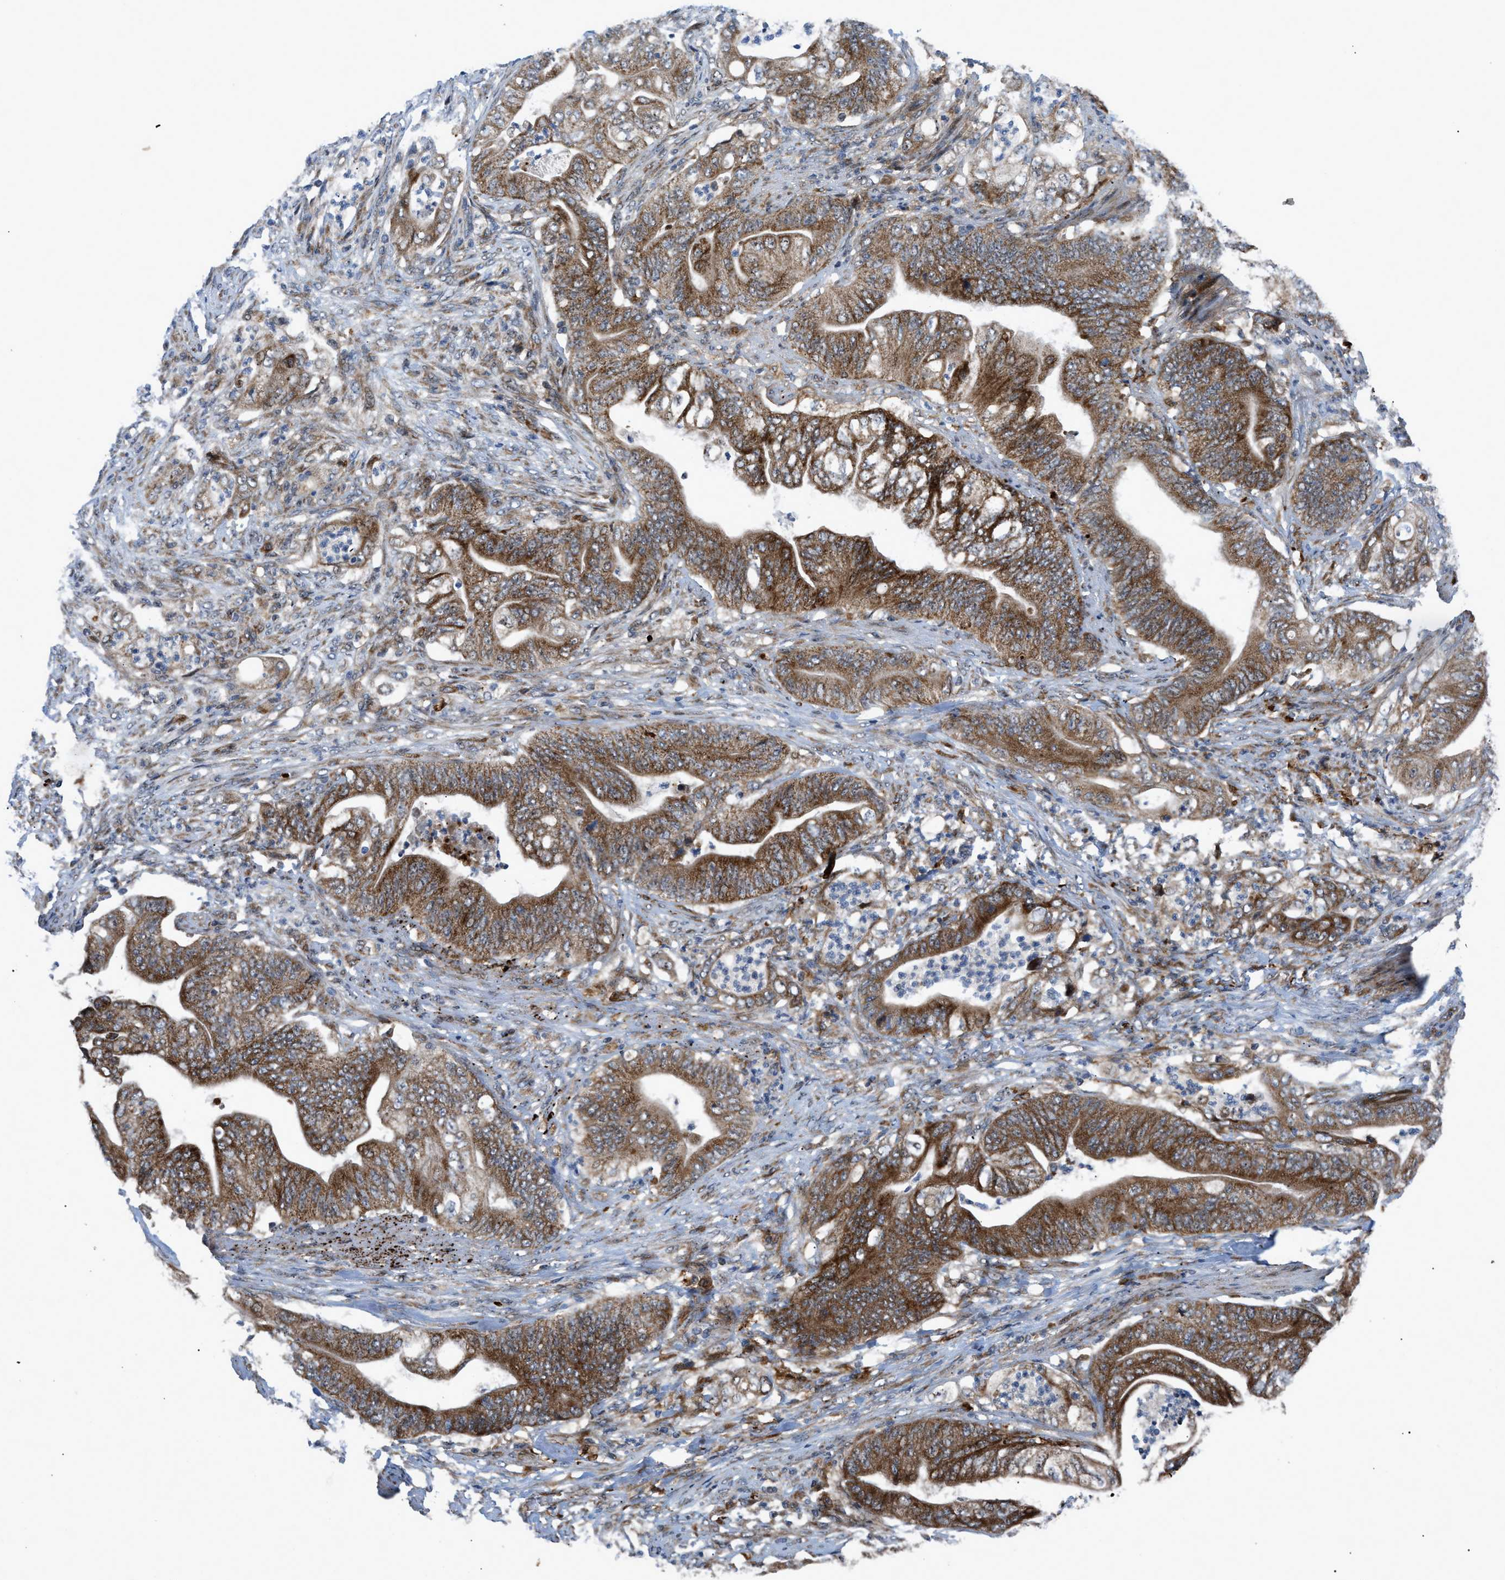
{"staining": {"intensity": "strong", "quantity": ">75%", "location": "cytoplasmic/membranous"}, "tissue": "stomach cancer", "cell_type": "Tumor cells", "image_type": "cancer", "snomed": [{"axis": "morphology", "description": "Adenocarcinoma, NOS"}, {"axis": "topography", "description": "Stomach"}], "caption": "Protein staining reveals strong cytoplasmic/membranous positivity in about >75% of tumor cells in stomach cancer. (Stains: DAB in brown, nuclei in blue, Microscopy: brightfield microscopy at high magnification).", "gene": "AP3M2", "patient": {"sex": "female", "age": 73}}